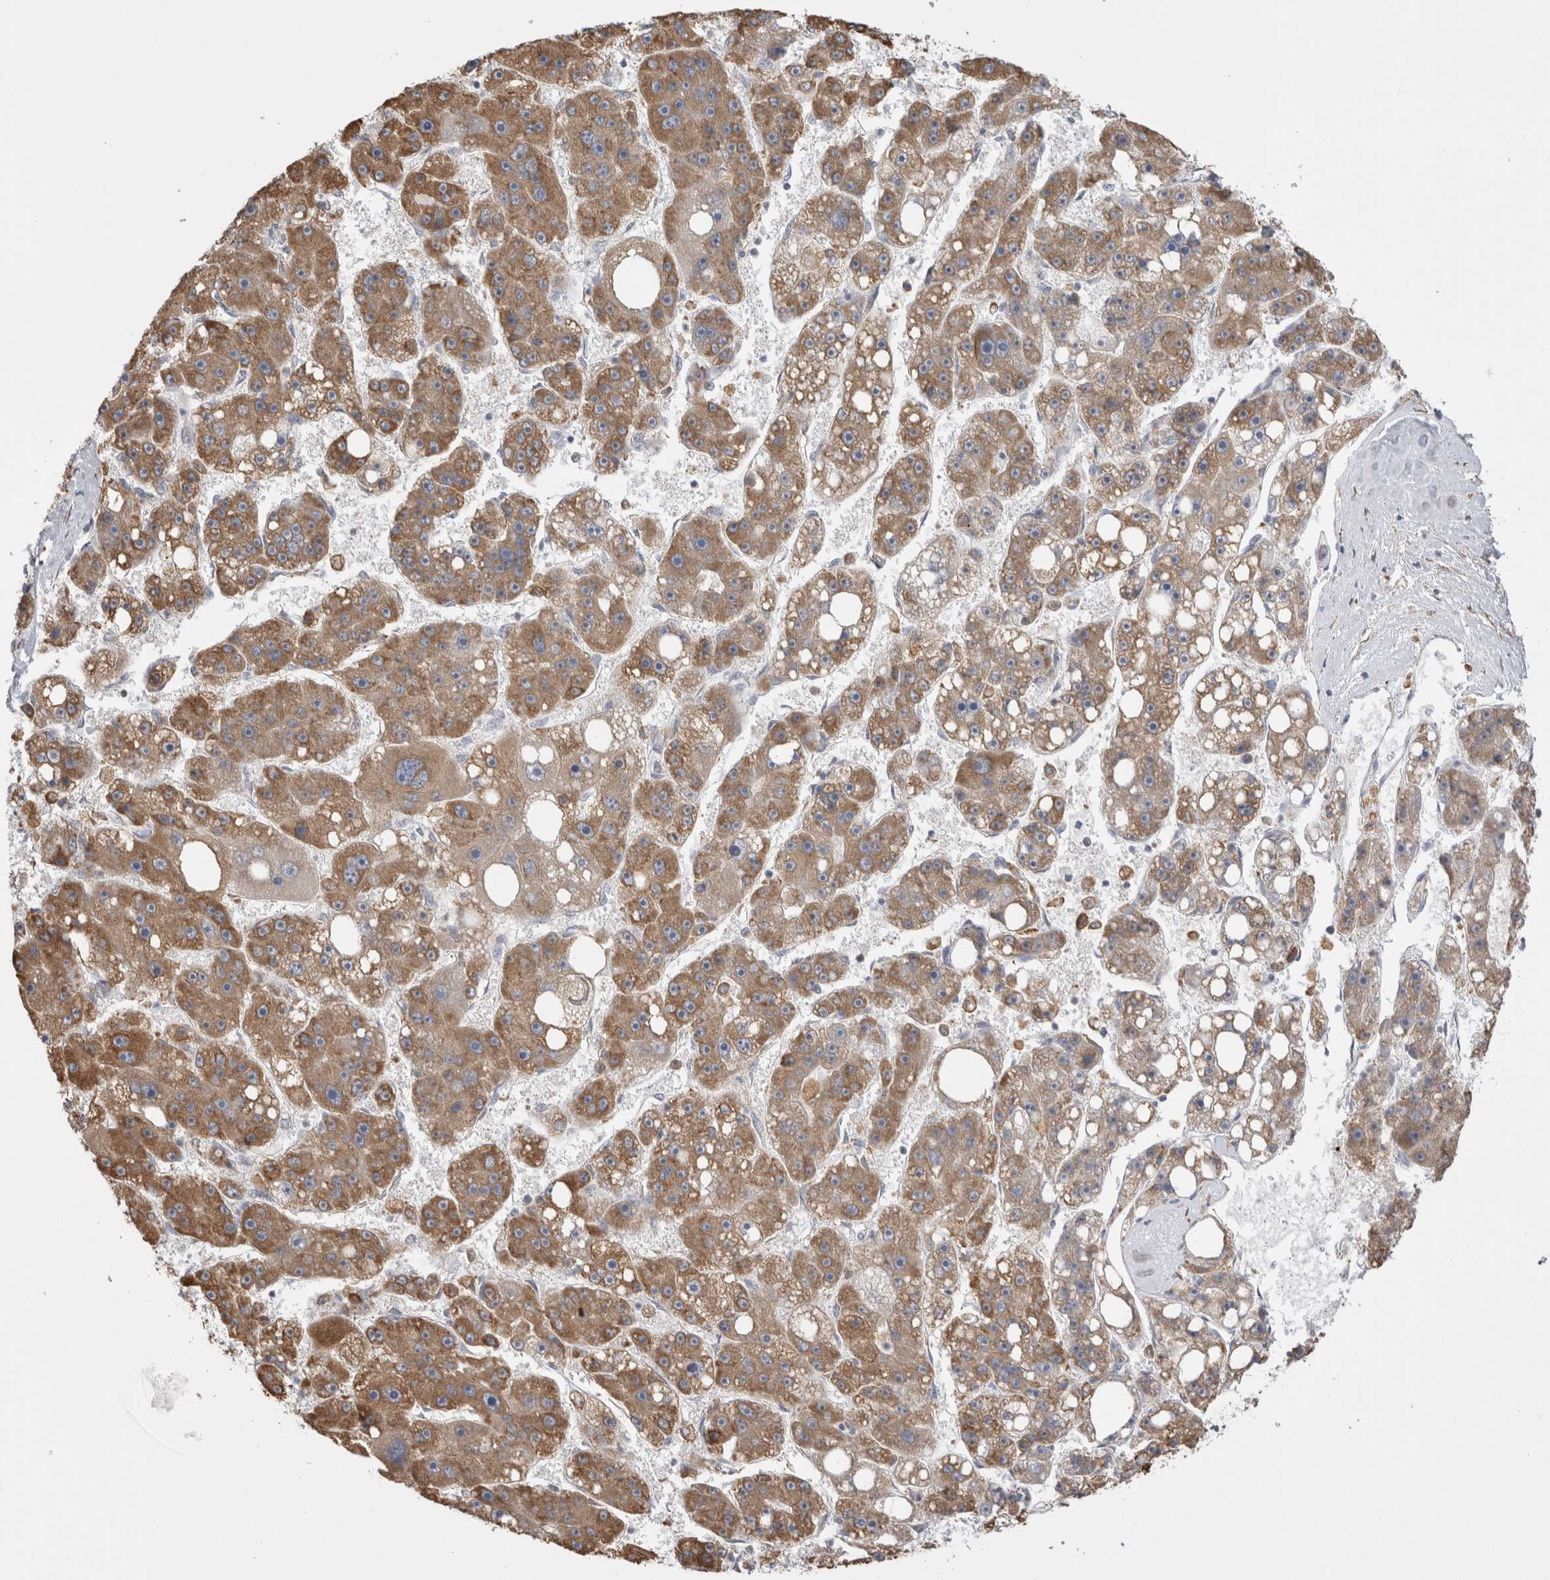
{"staining": {"intensity": "moderate", "quantity": ">75%", "location": "cytoplasmic/membranous"}, "tissue": "liver cancer", "cell_type": "Tumor cells", "image_type": "cancer", "snomed": [{"axis": "morphology", "description": "Carcinoma, Hepatocellular, NOS"}, {"axis": "topography", "description": "Liver"}], "caption": "A brown stain highlights moderate cytoplasmic/membranous staining of a protein in liver cancer tumor cells.", "gene": "LRPAP1", "patient": {"sex": "female", "age": 61}}